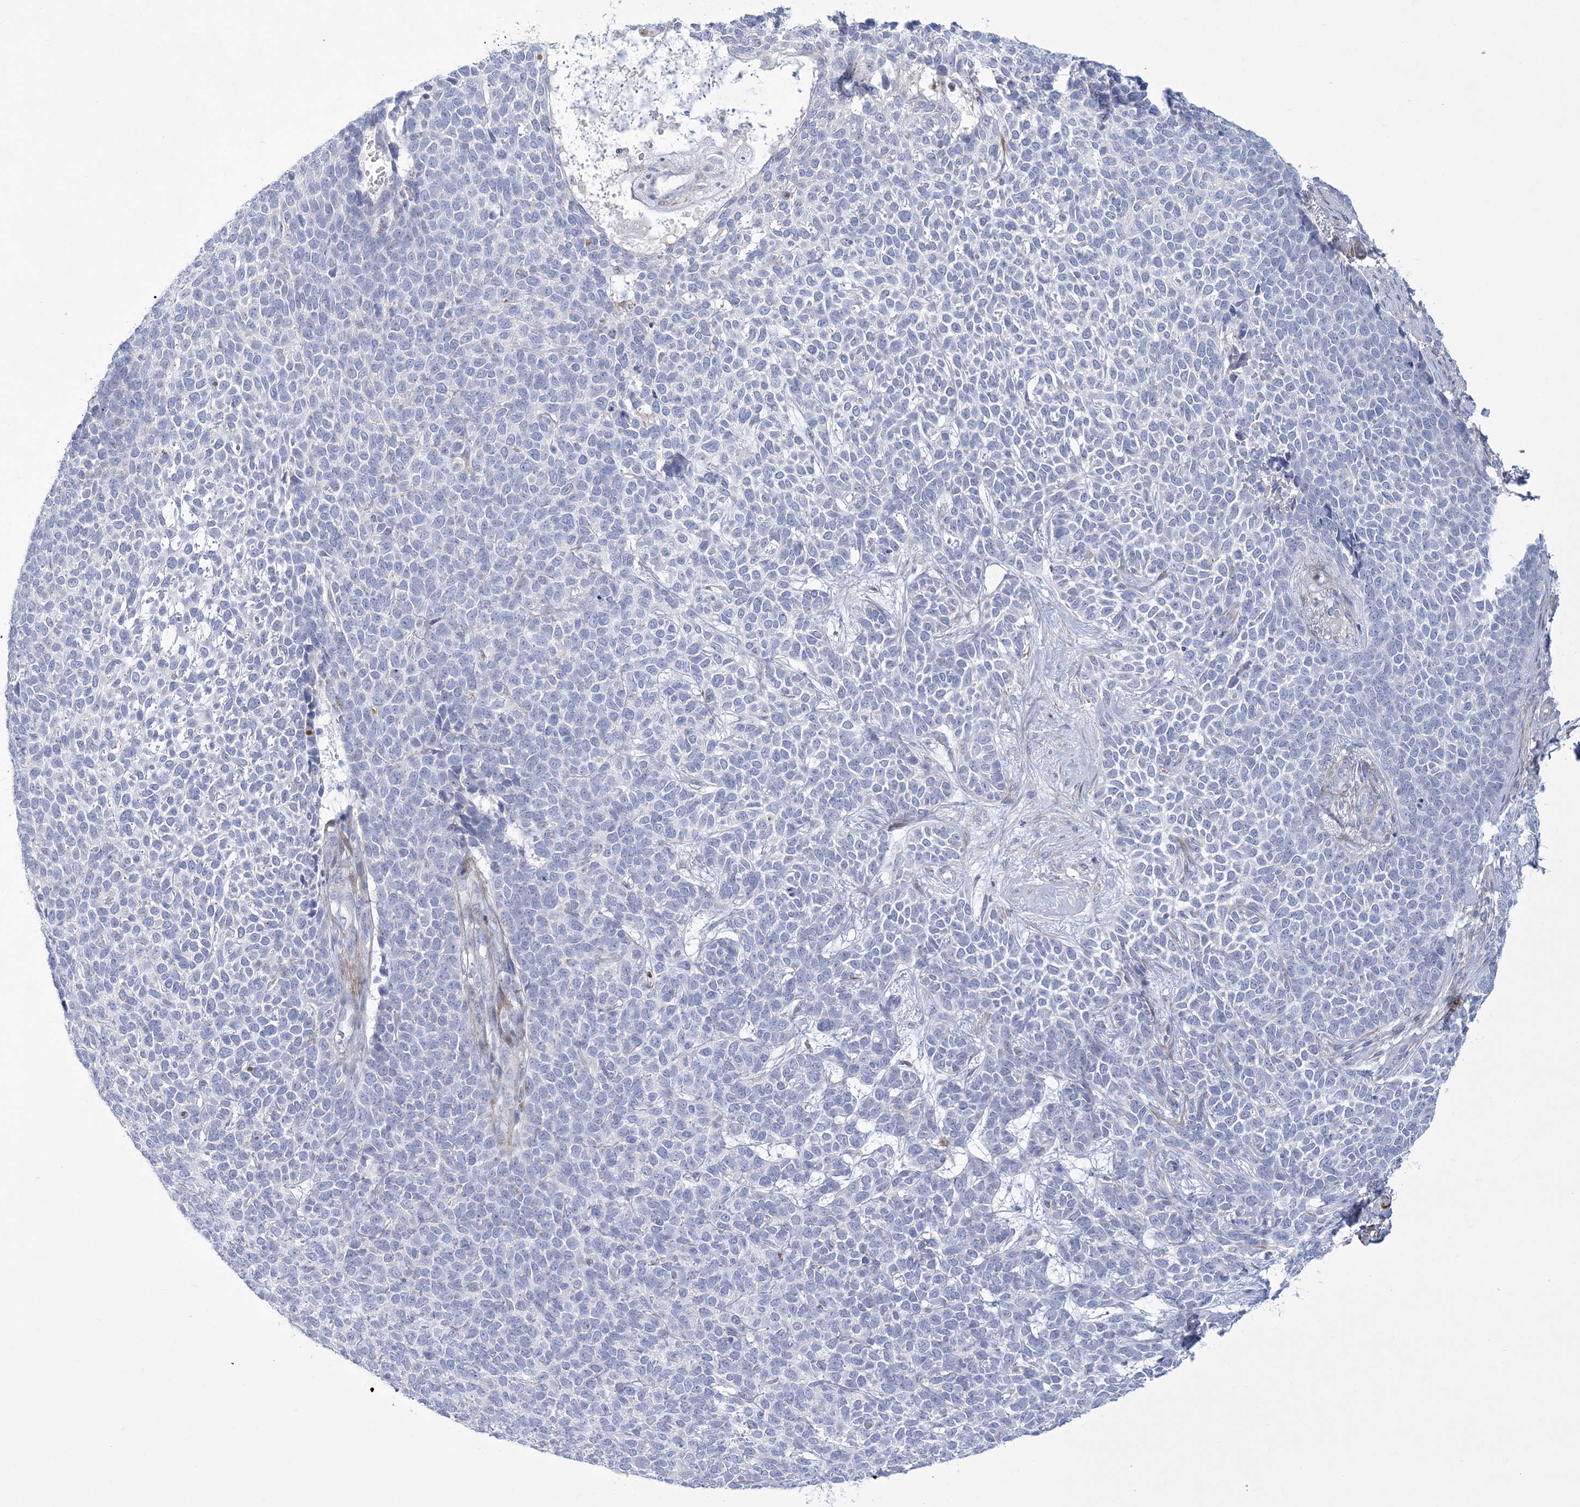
{"staining": {"intensity": "negative", "quantity": "none", "location": "none"}, "tissue": "skin cancer", "cell_type": "Tumor cells", "image_type": "cancer", "snomed": [{"axis": "morphology", "description": "Basal cell carcinoma"}, {"axis": "topography", "description": "Skin"}], "caption": "IHC histopathology image of skin basal cell carcinoma stained for a protein (brown), which exhibits no expression in tumor cells. Brightfield microscopy of immunohistochemistry stained with DAB (brown) and hematoxylin (blue), captured at high magnification.", "gene": "WDR27", "patient": {"sex": "female", "age": 84}}